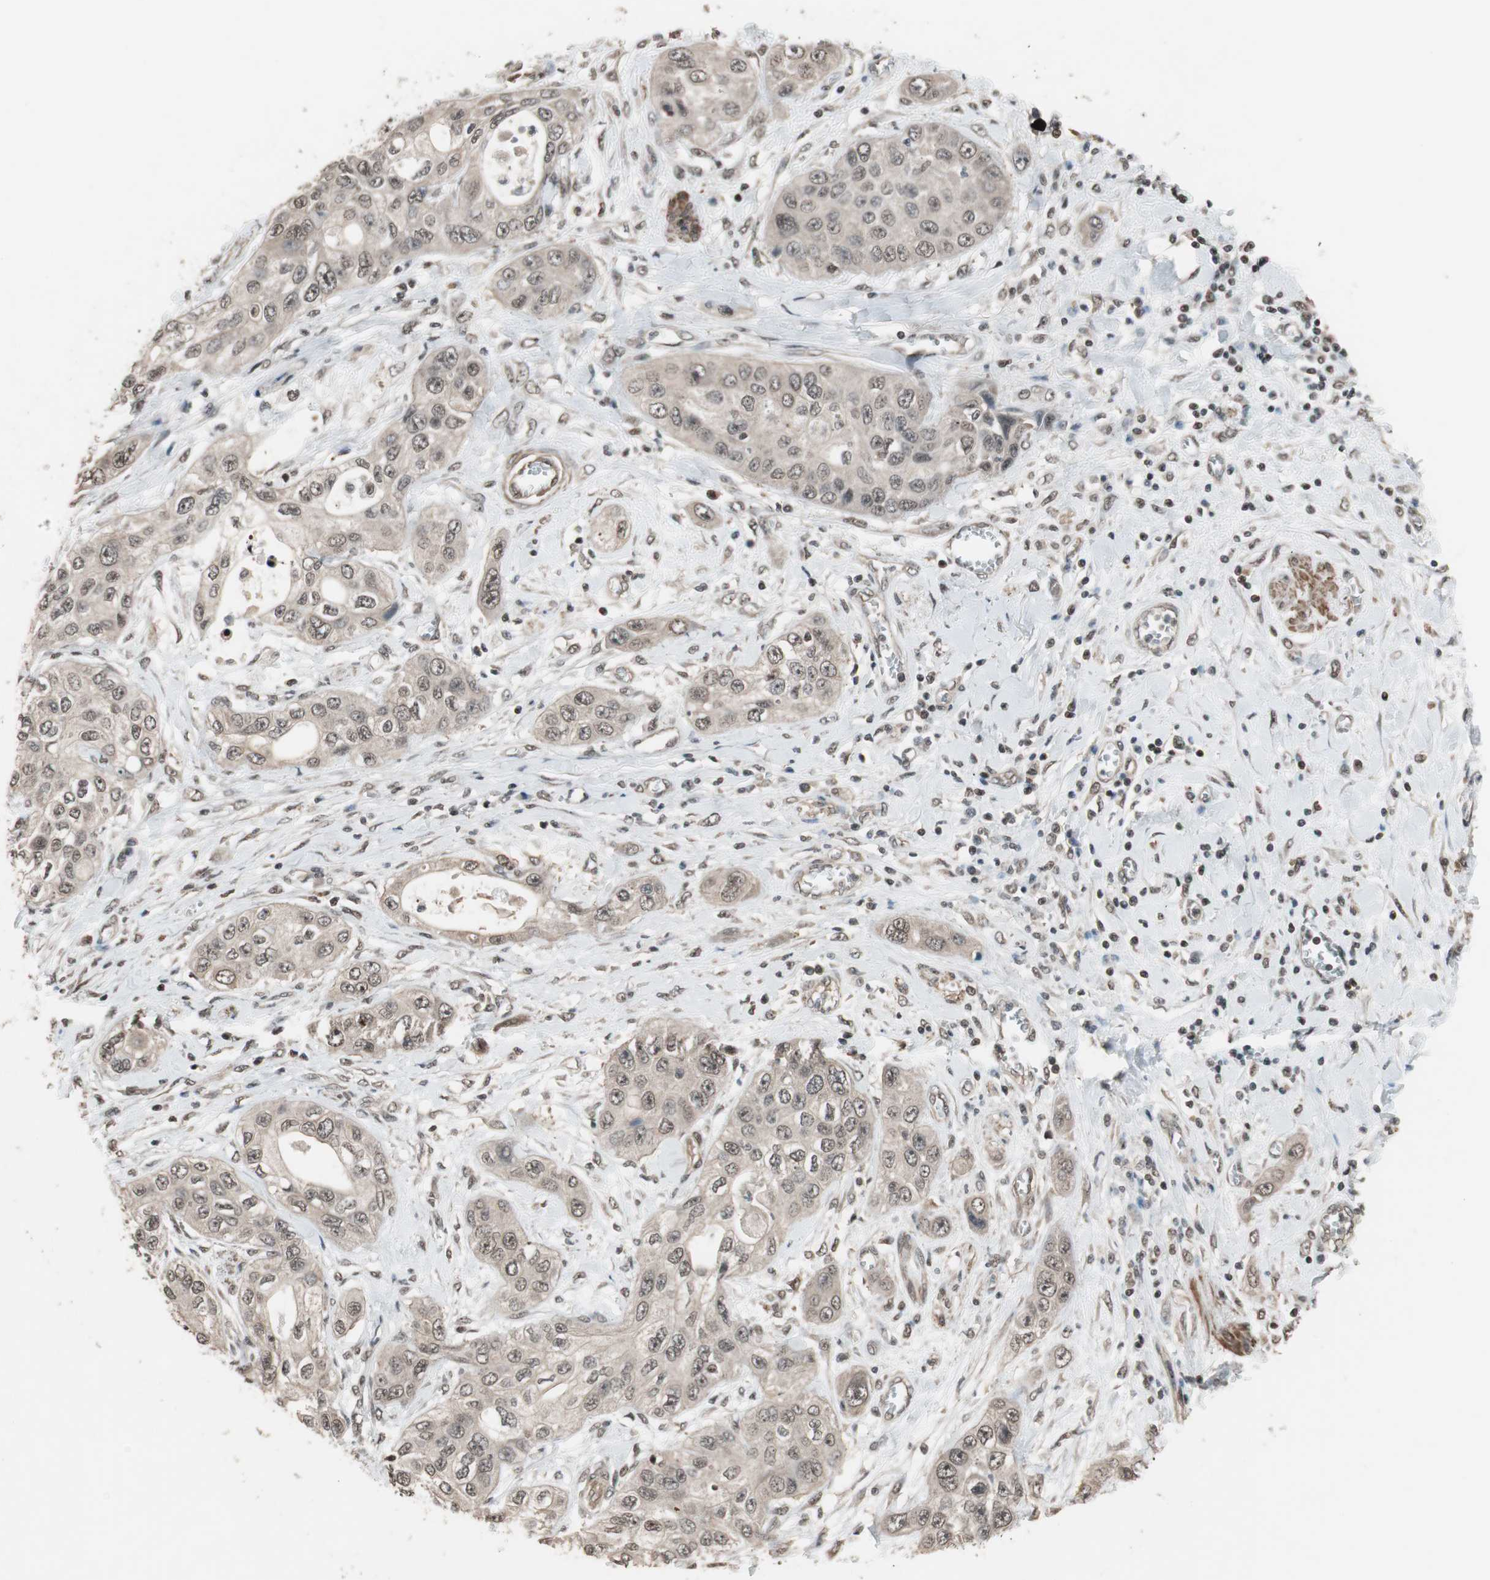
{"staining": {"intensity": "weak", "quantity": "25%-75%", "location": "cytoplasmic/membranous"}, "tissue": "pancreatic cancer", "cell_type": "Tumor cells", "image_type": "cancer", "snomed": [{"axis": "morphology", "description": "Adenocarcinoma, NOS"}, {"axis": "topography", "description": "Pancreas"}], "caption": "IHC (DAB (3,3'-diaminobenzidine)) staining of human pancreatic adenocarcinoma exhibits weak cytoplasmic/membranous protein positivity in approximately 25%-75% of tumor cells.", "gene": "DRAP1", "patient": {"sex": "female", "age": 70}}